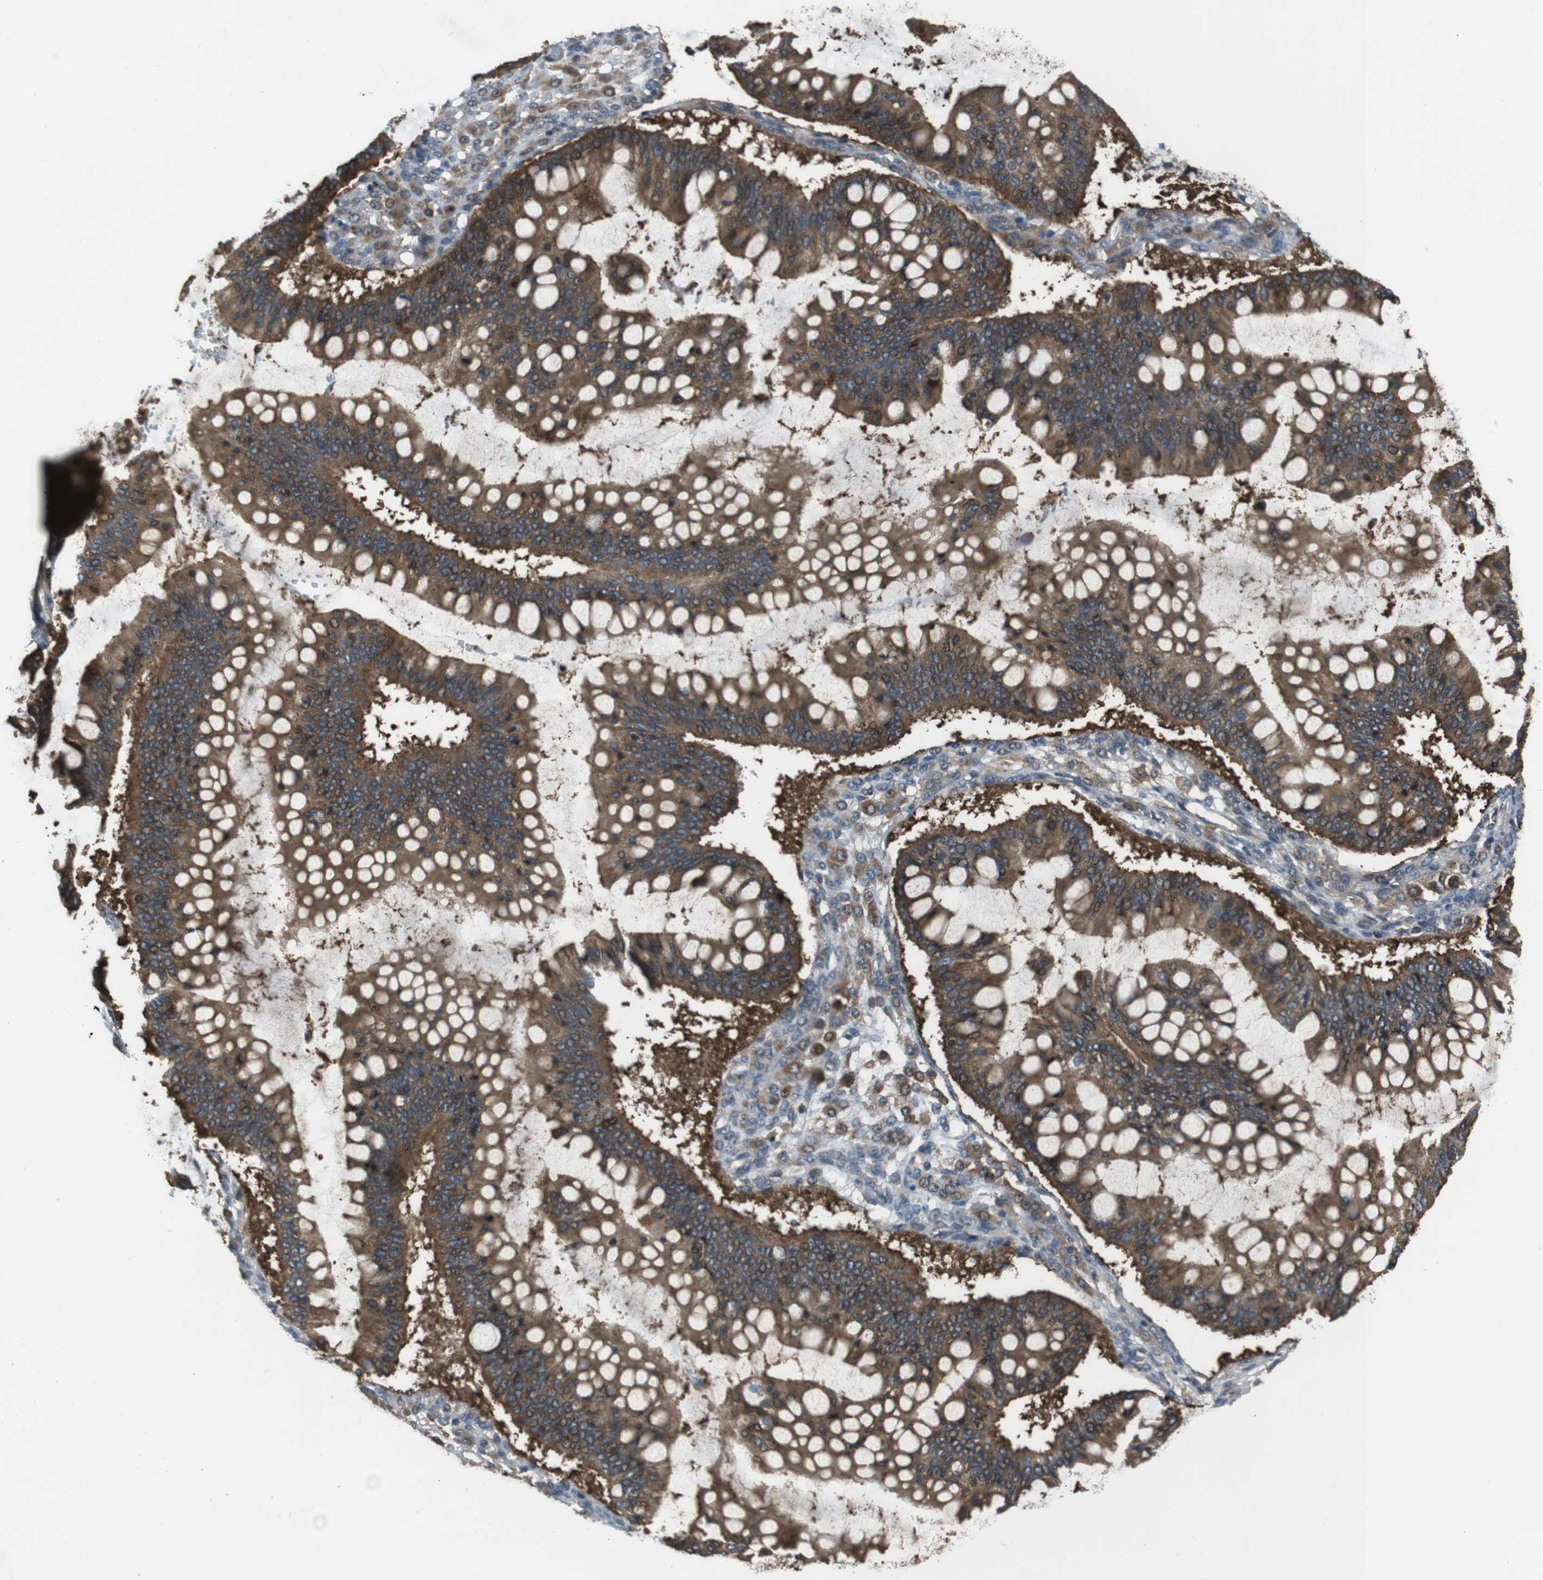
{"staining": {"intensity": "strong", "quantity": ">75%", "location": "cytoplasmic/membranous"}, "tissue": "ovarian cancer", "cell_type": "Tumor cells", "image_type": "cancer", "snomed": [{"axis": "morphology", "description": "Cystadenocarcinoma, mucinous, NOS"}, {"axis": "topography", "description": "Ovary"}], "caption": "Immunohistochemistry (IHC) (DAB (3,3'-diaminobenzidine)) staining of human mucinous cystadenocarcinoma (ovarian) reveals strong cytoplasmic/membranous protein staining in about >75% of tumor cells.", "gene": "SLC22A23", "patient": {"sex": "female", "age": 73}}